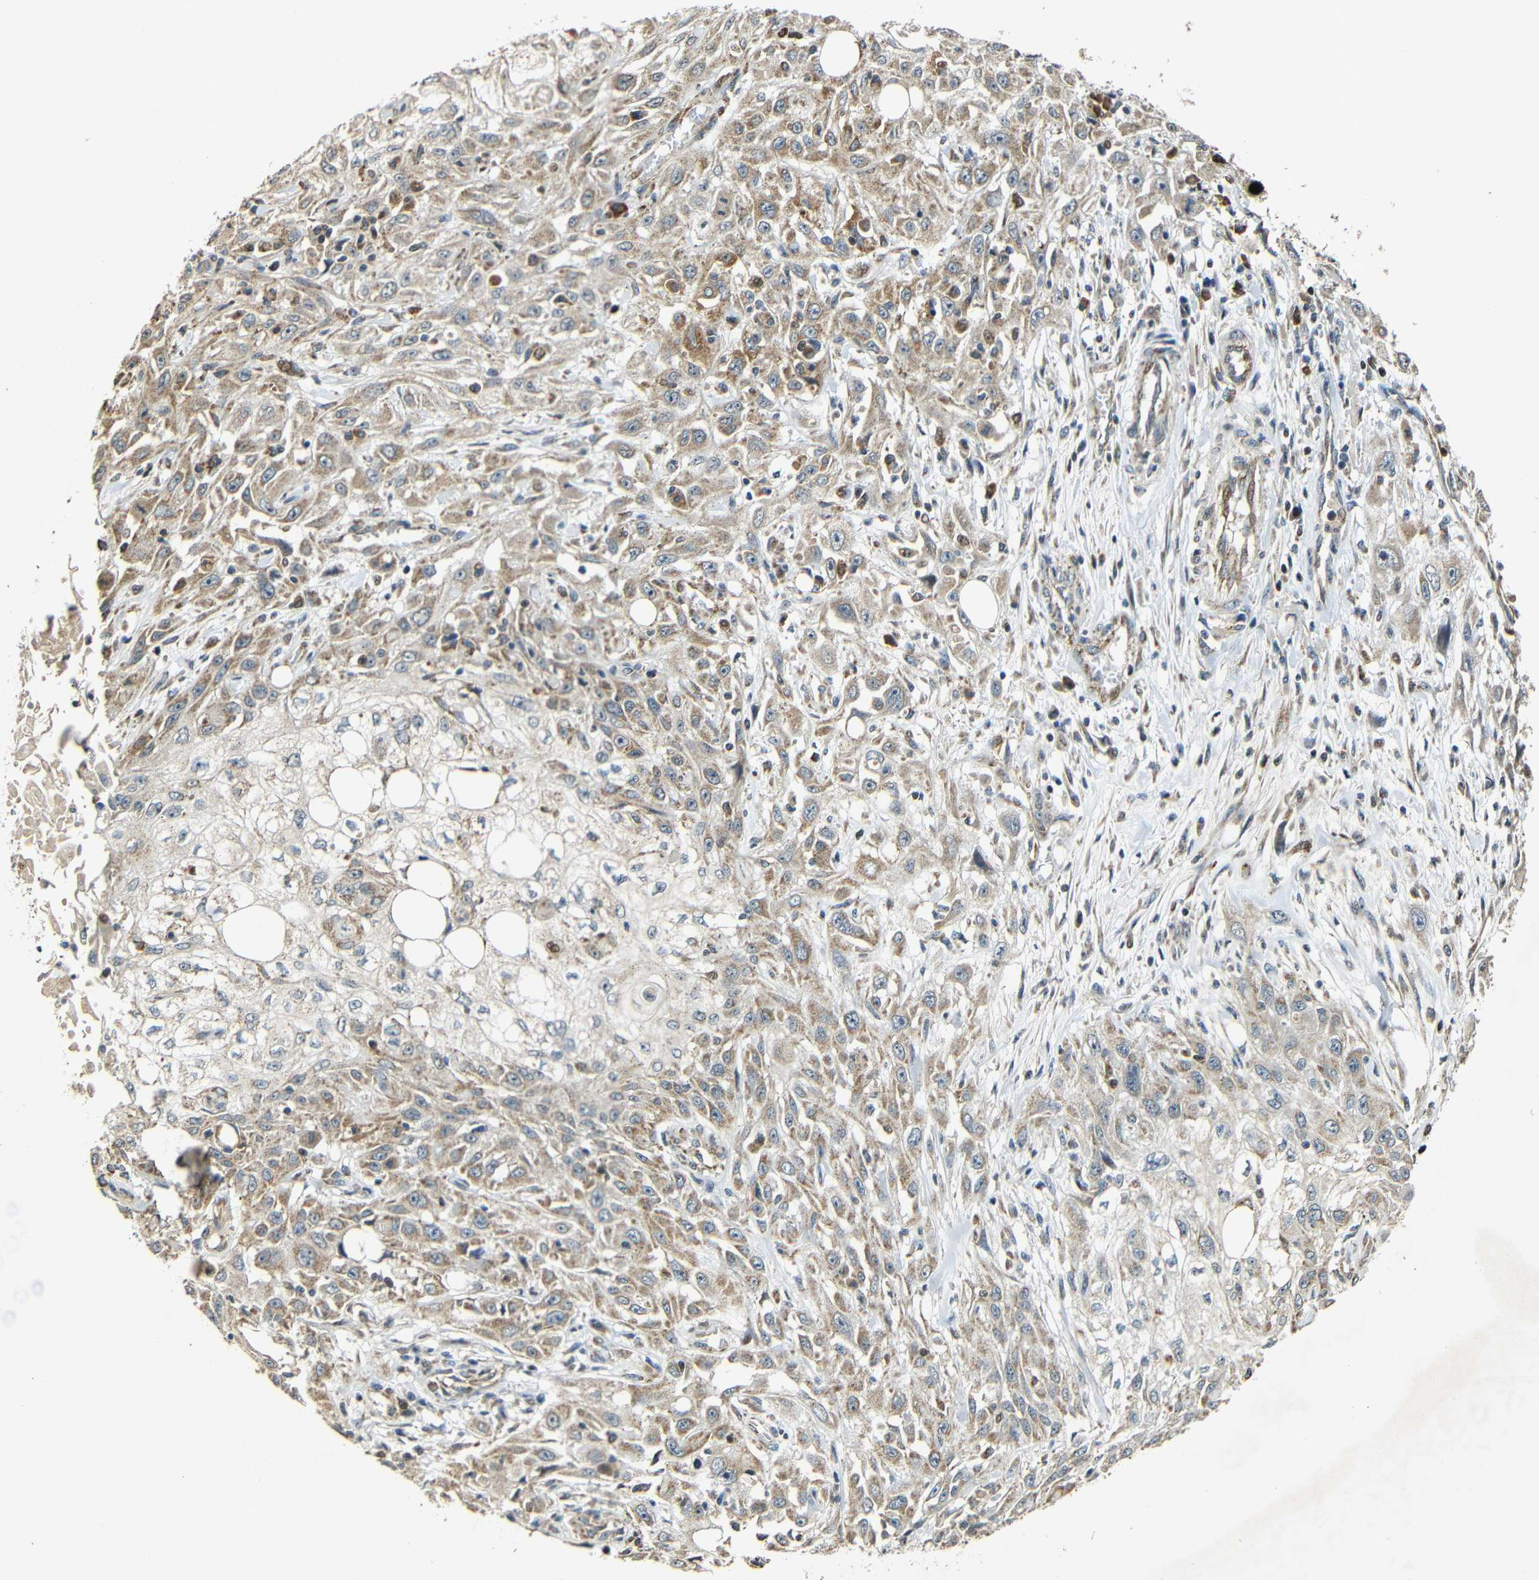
{"staining": {"intensity": "moderate", "quantity": ">75%", "location": "cytoplasmic/membranous"}, "tissue": "skin cancer", "cell_type": "Tumor cells", "image_type": "cancer", "snomed": [{"axis": "morphology", "description": "Squamous cell carcinoma, NOS"}, {"axis": "topography", "description": "Skin"}], "caption": "A brown stain labels moderate cytoplasmic/membranous positivity of a protein in squamous cell carcinoma (skin) tumor cells.", "gene": "KAZALD1", "patient": {"sex": "male", "age": 75}}